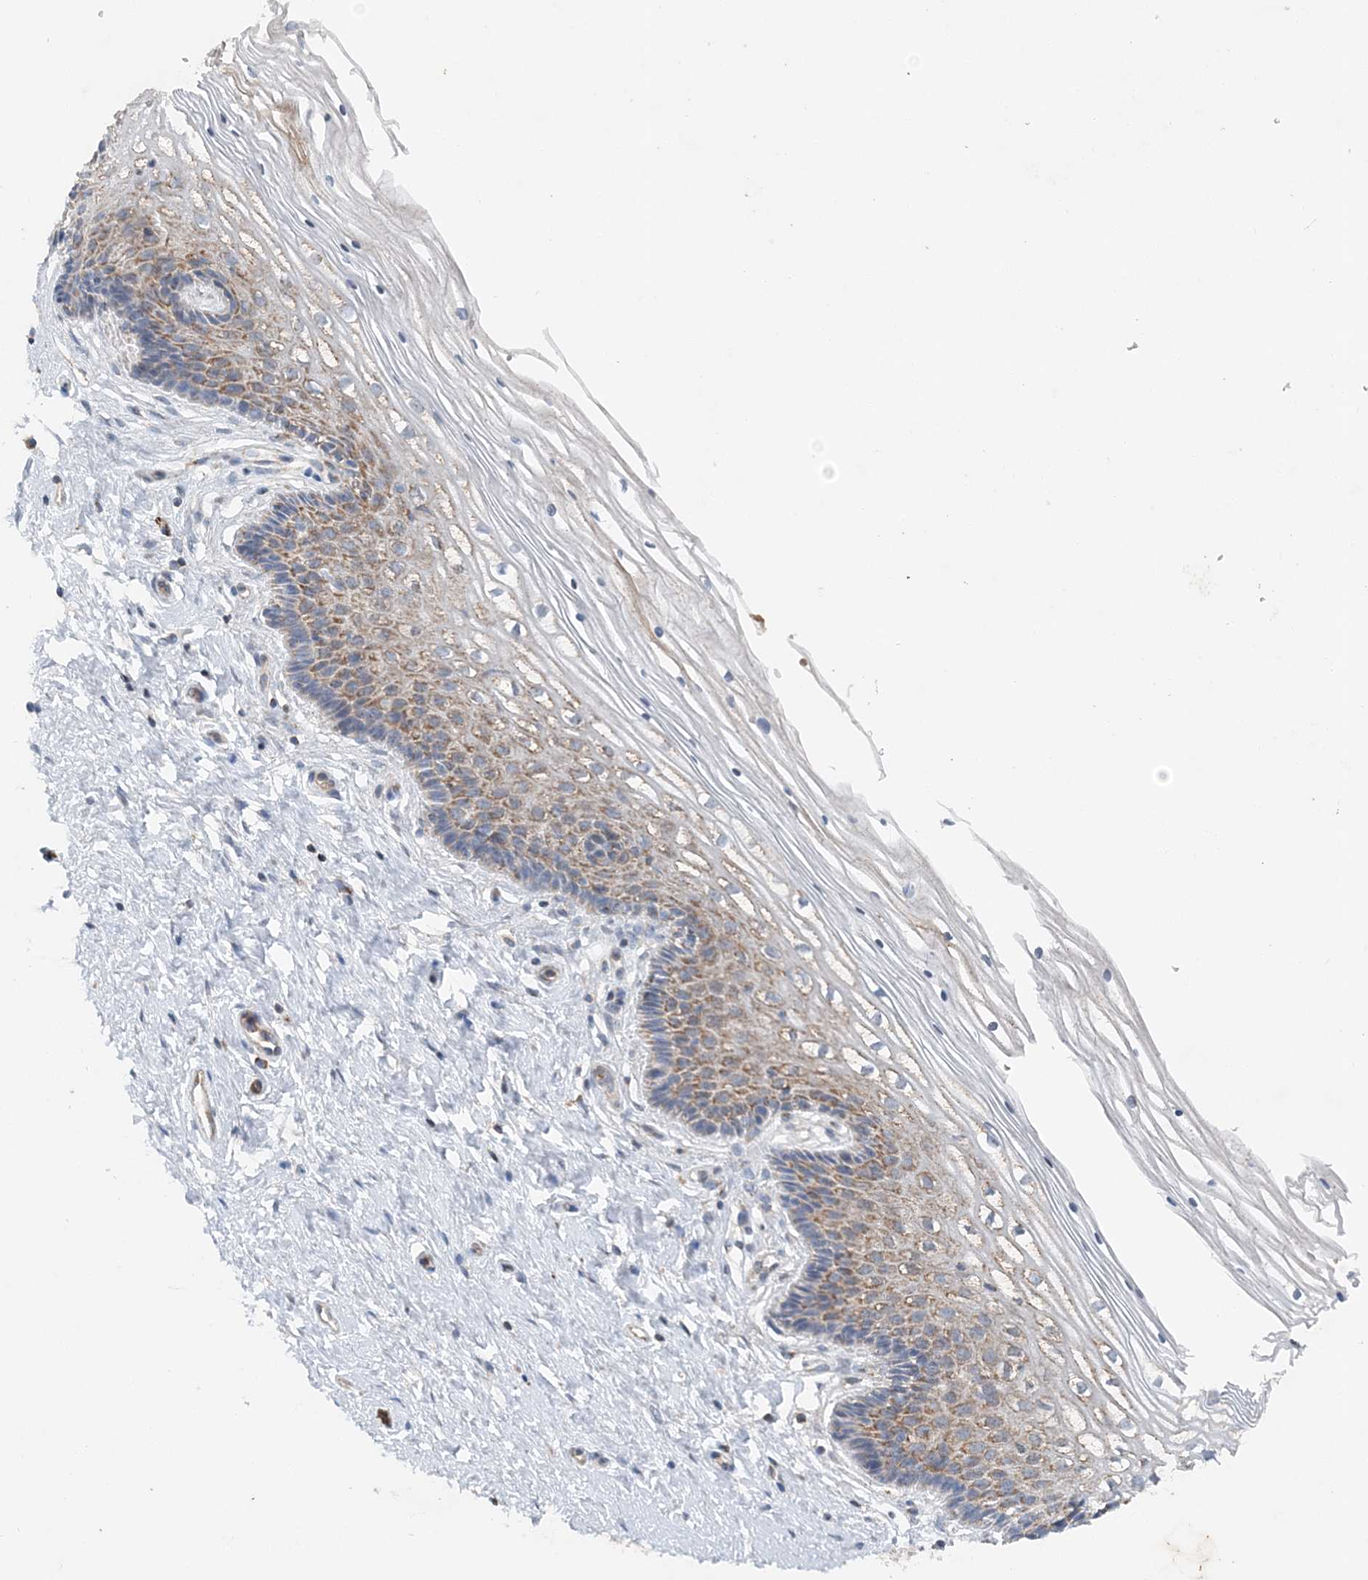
{"staining": {"intensity": "moderate", "quantity": "25%-75%", "location": "cytoplasmic/membranous"}, "tissue": "cervix", "cell_type": "Glandular cells", "image_type": "normal", "snomed": [{"axis": "morphology", "description": "Normal tissue, NOS"}, {"axis": "topography", "description": "Cervix"}], "caption": "Normal cervix reveals moderate cytoplasmic/membranous positivity in approximately 25%-75% of glandular cells, visualized by immunohistochemistry.", "gene": "SPRY2", "patient": {"sex": "female", "age": 33}}